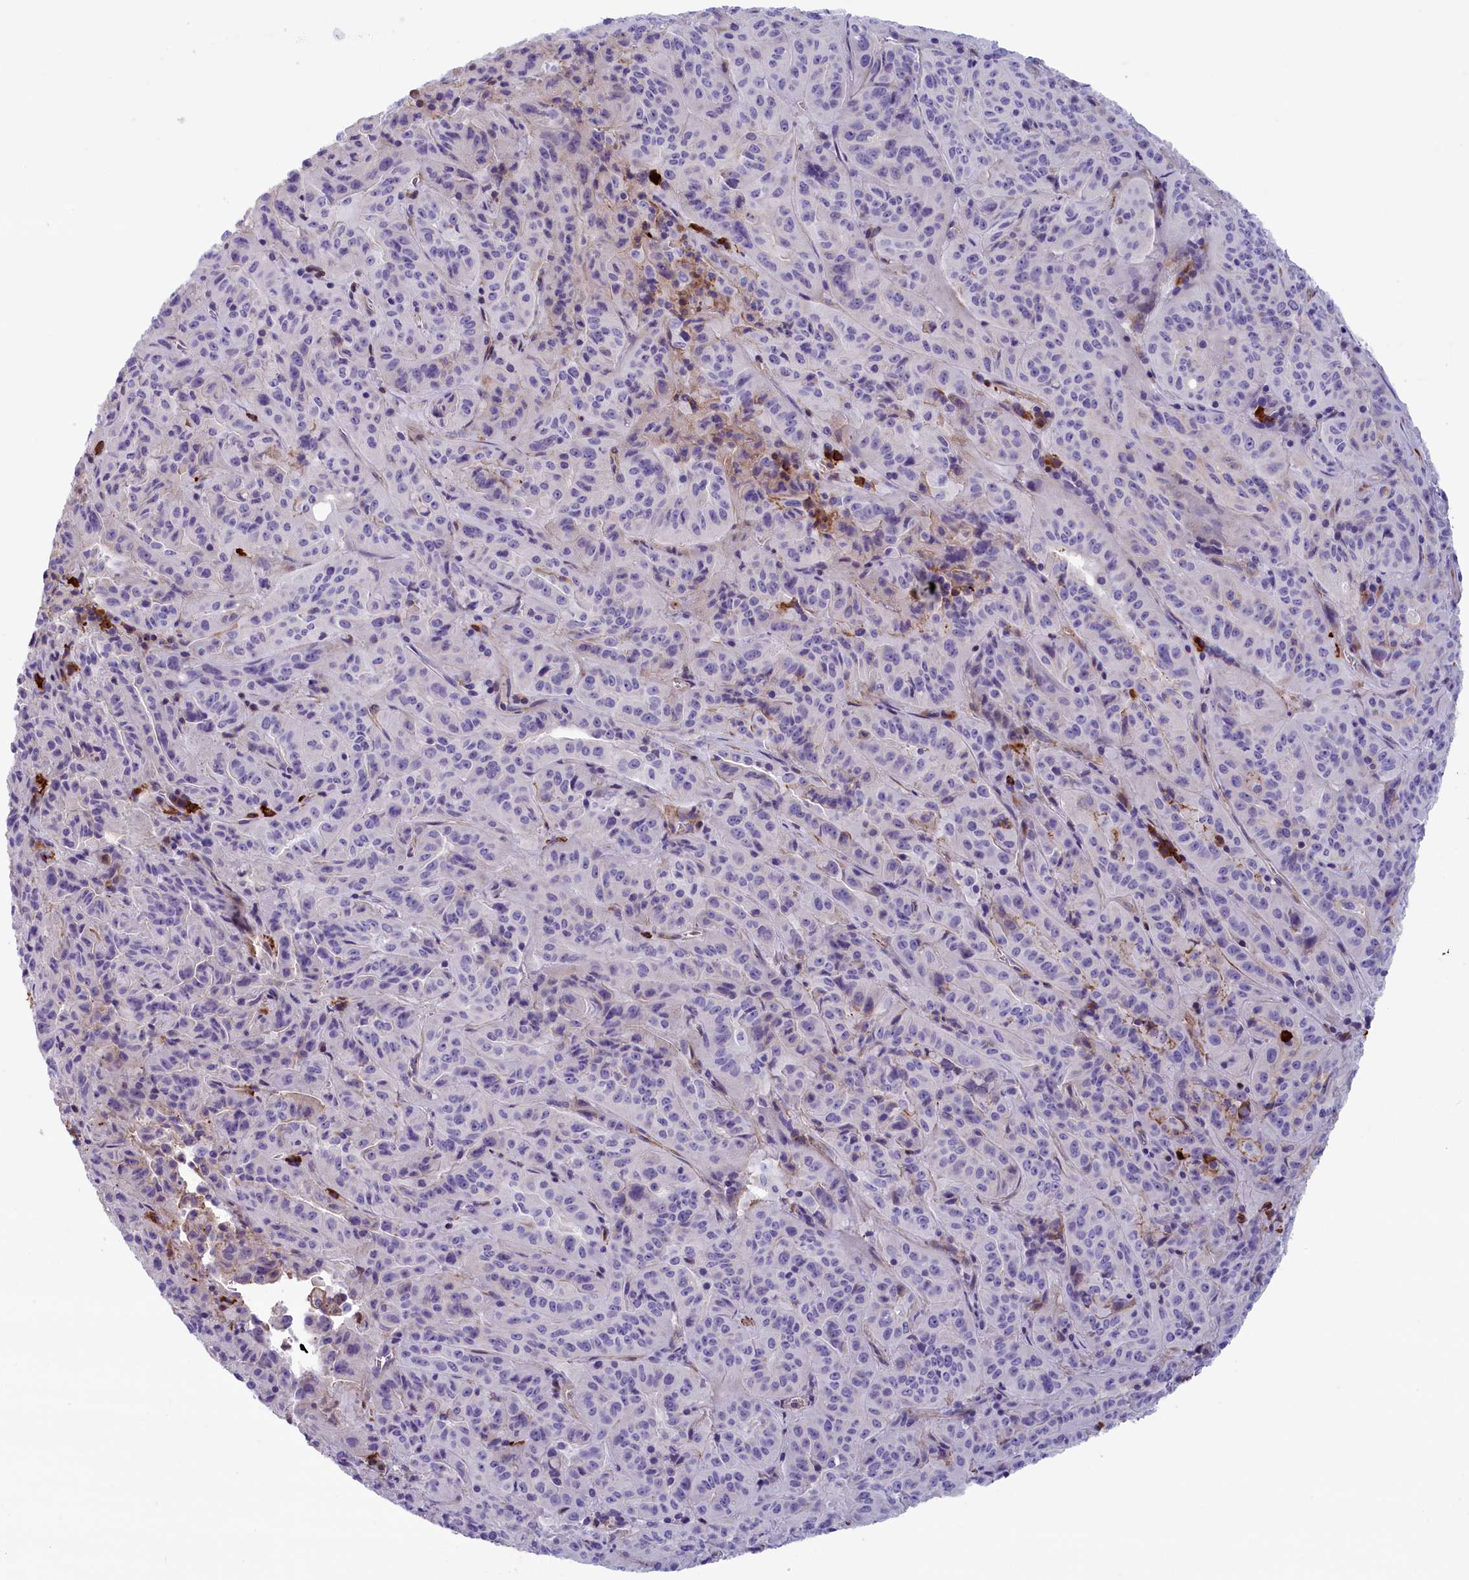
{"staining": {"intensity": "negative", "quantity": "none", "location": "none"}, "tissue": "pancreatic cancer", "cell_type": "Tumor cells", "image_type": "cancer", "snomed": [{"axis": "morphology", "description": "Adenocarcinoma, NOS"}, {"axis": "topography", "description": "Pancreas"}], "caption": "Tumor cells are negative for brown protein staining in pancreatic adenocarcinoma. (DAB immunohistochemistry (IHC) with hematoxylin counter stain).", "gene": "BCL2L13", "patient": {"sex": "male", "age": 63}}